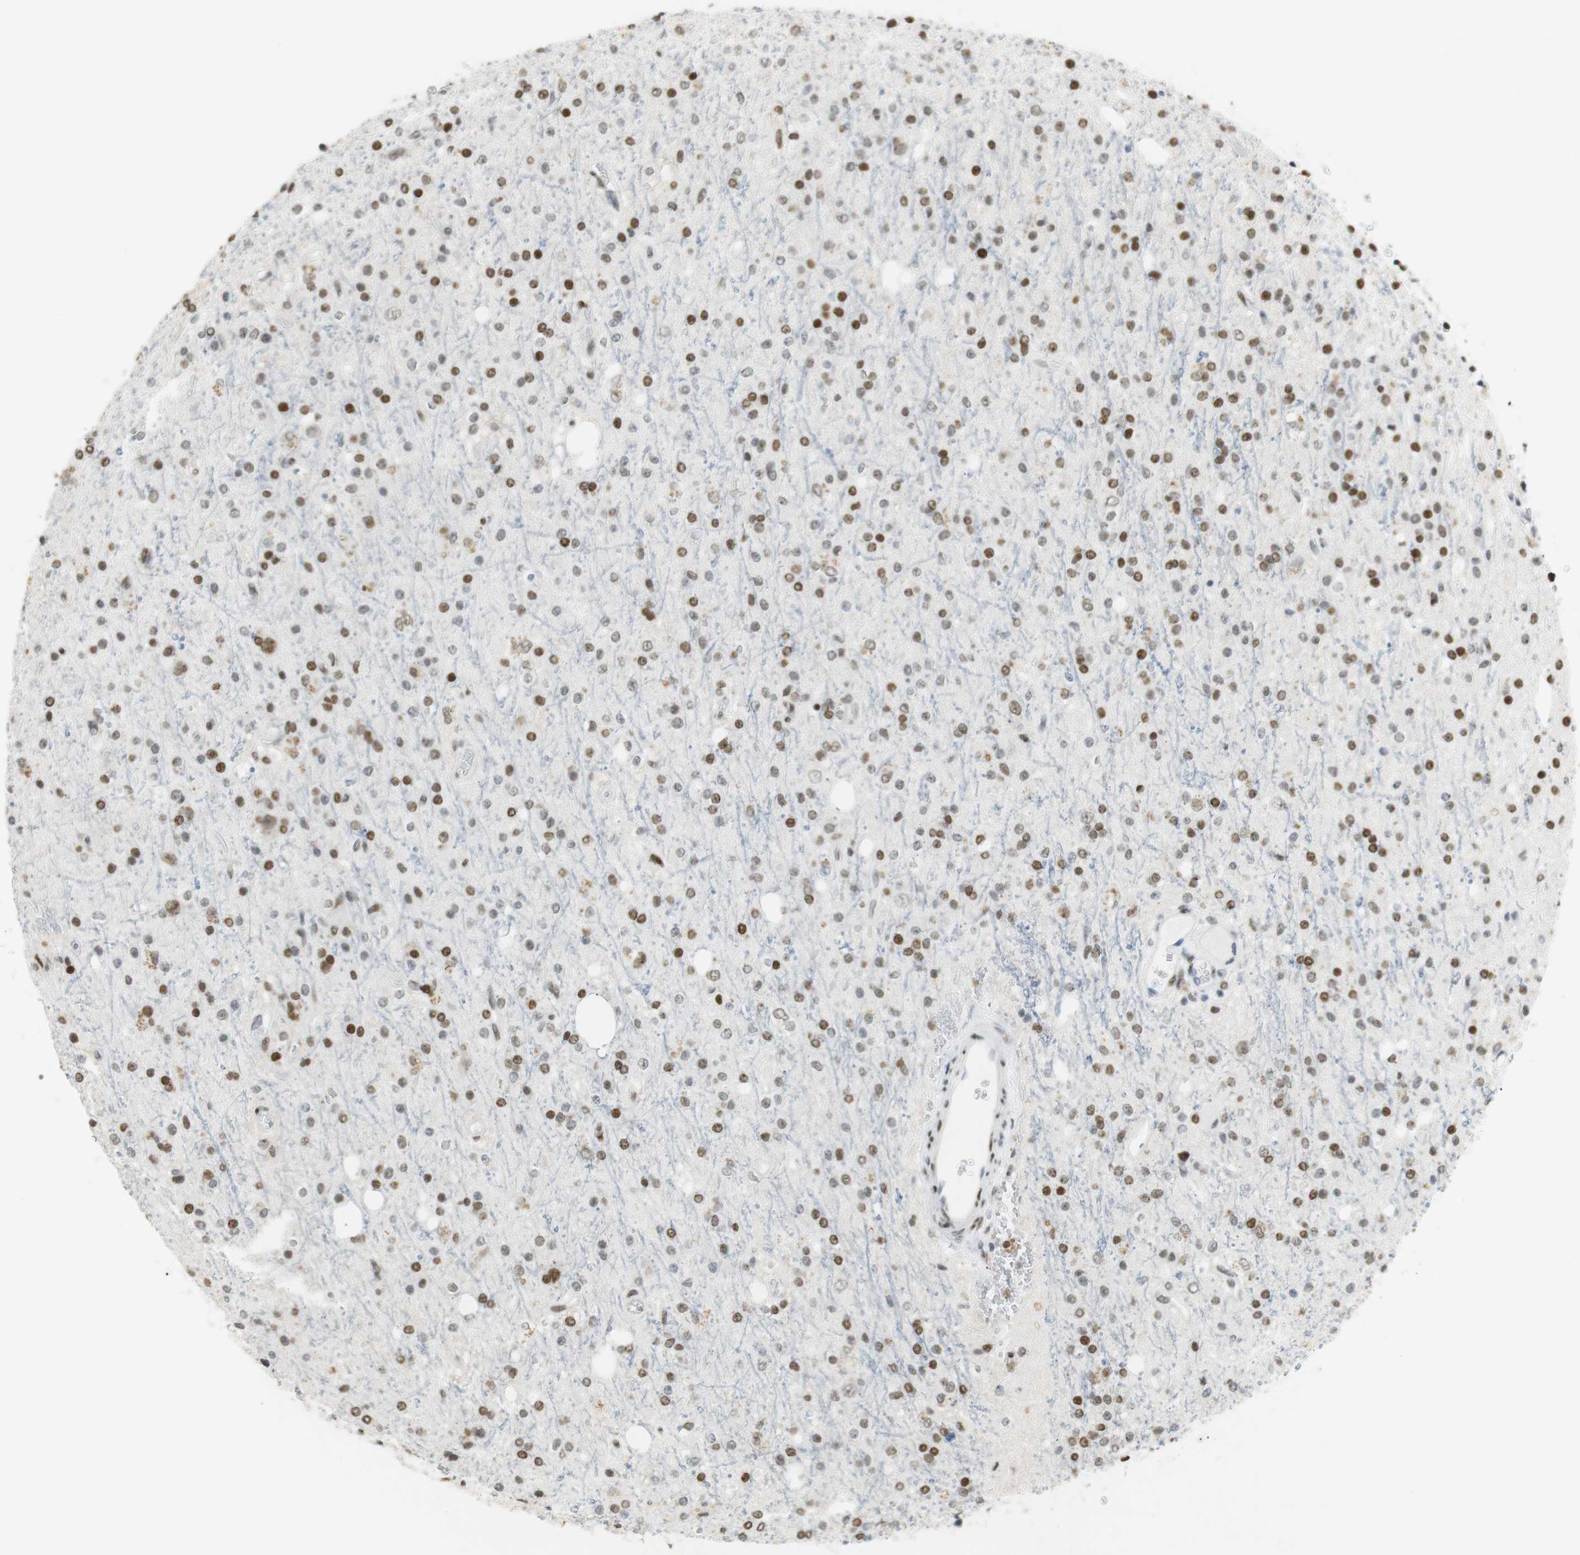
{"staining": {"intensity": "strong", "quantity": "25%-75%", "location": "nuclear"}, "tissue": "glioma", "cell_type": "Tumor cells", "image_type": "cancer", "snomed": [{"axis": "morphology", "description": "Glioma, malignant, High grade"}, {"axis": "topography", "description": "Brain"}], "caption": "An immunohistochemistry (IHC) photomicrograph of neoplastic tissue is shown. Protein staining in brown shows strong nuclear positivity in high-grade glioma (malignant) within tumor cells. The staining was performed using DAB (3,3'-diaminobenzidine), with brown indicating positive protein expression. Nuclei are stained blue with hematoxylin.", "gene": "BMI1", "patient": {"sex": "male", "age": 47}}